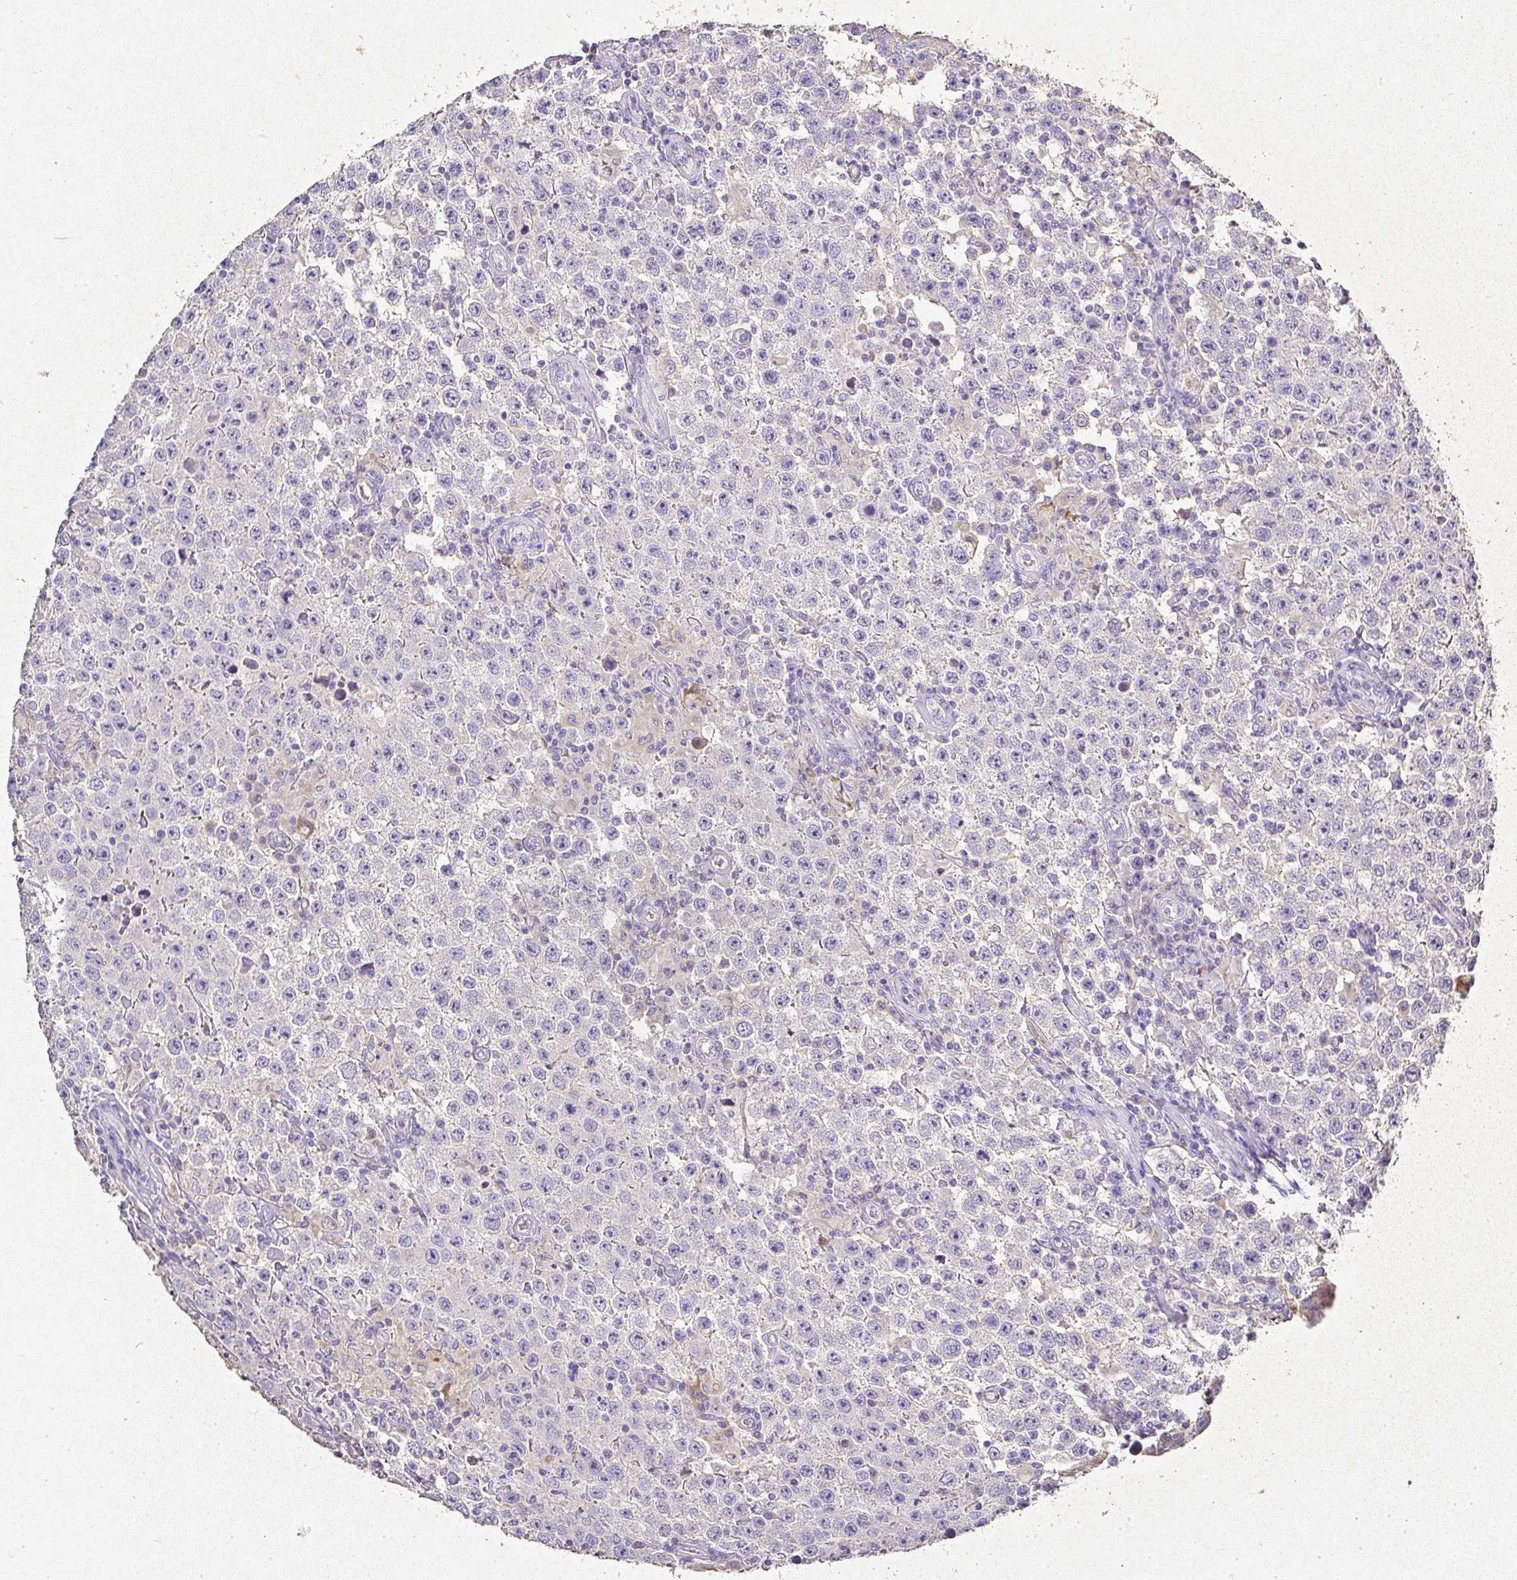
{"staining": {"intensity": "negative", "quantity": "none", "location": "none"}, "tissue": "testis cancer", "cell_type": "Tumor cells", "image_type": "cancer", "snomed": [{"axis": "morphology", "description": "Normal tissue, NOS"}, {"axis": "morphology", "description": "Urothelial carcinoma, High grade"}, {"axis": "morphology", "description": "Seminoma, NOS"}, {"axis": "morphology", "description": "Carcinoma, Embryonal, NOS"}, {"axis": "topography", "description": "Urinary bladder"}, {"axis": "topography", "description": "Testis"}], "caption": "This histopathology image is of testis embryonal carcinoma stained with immunohistochemistry to label a protein in brown with the nuclei are counter-stained blue. There is no positivity in tumor cells.", "gene": "RPS2", "patient": {"sex": "male", "age": 41}}